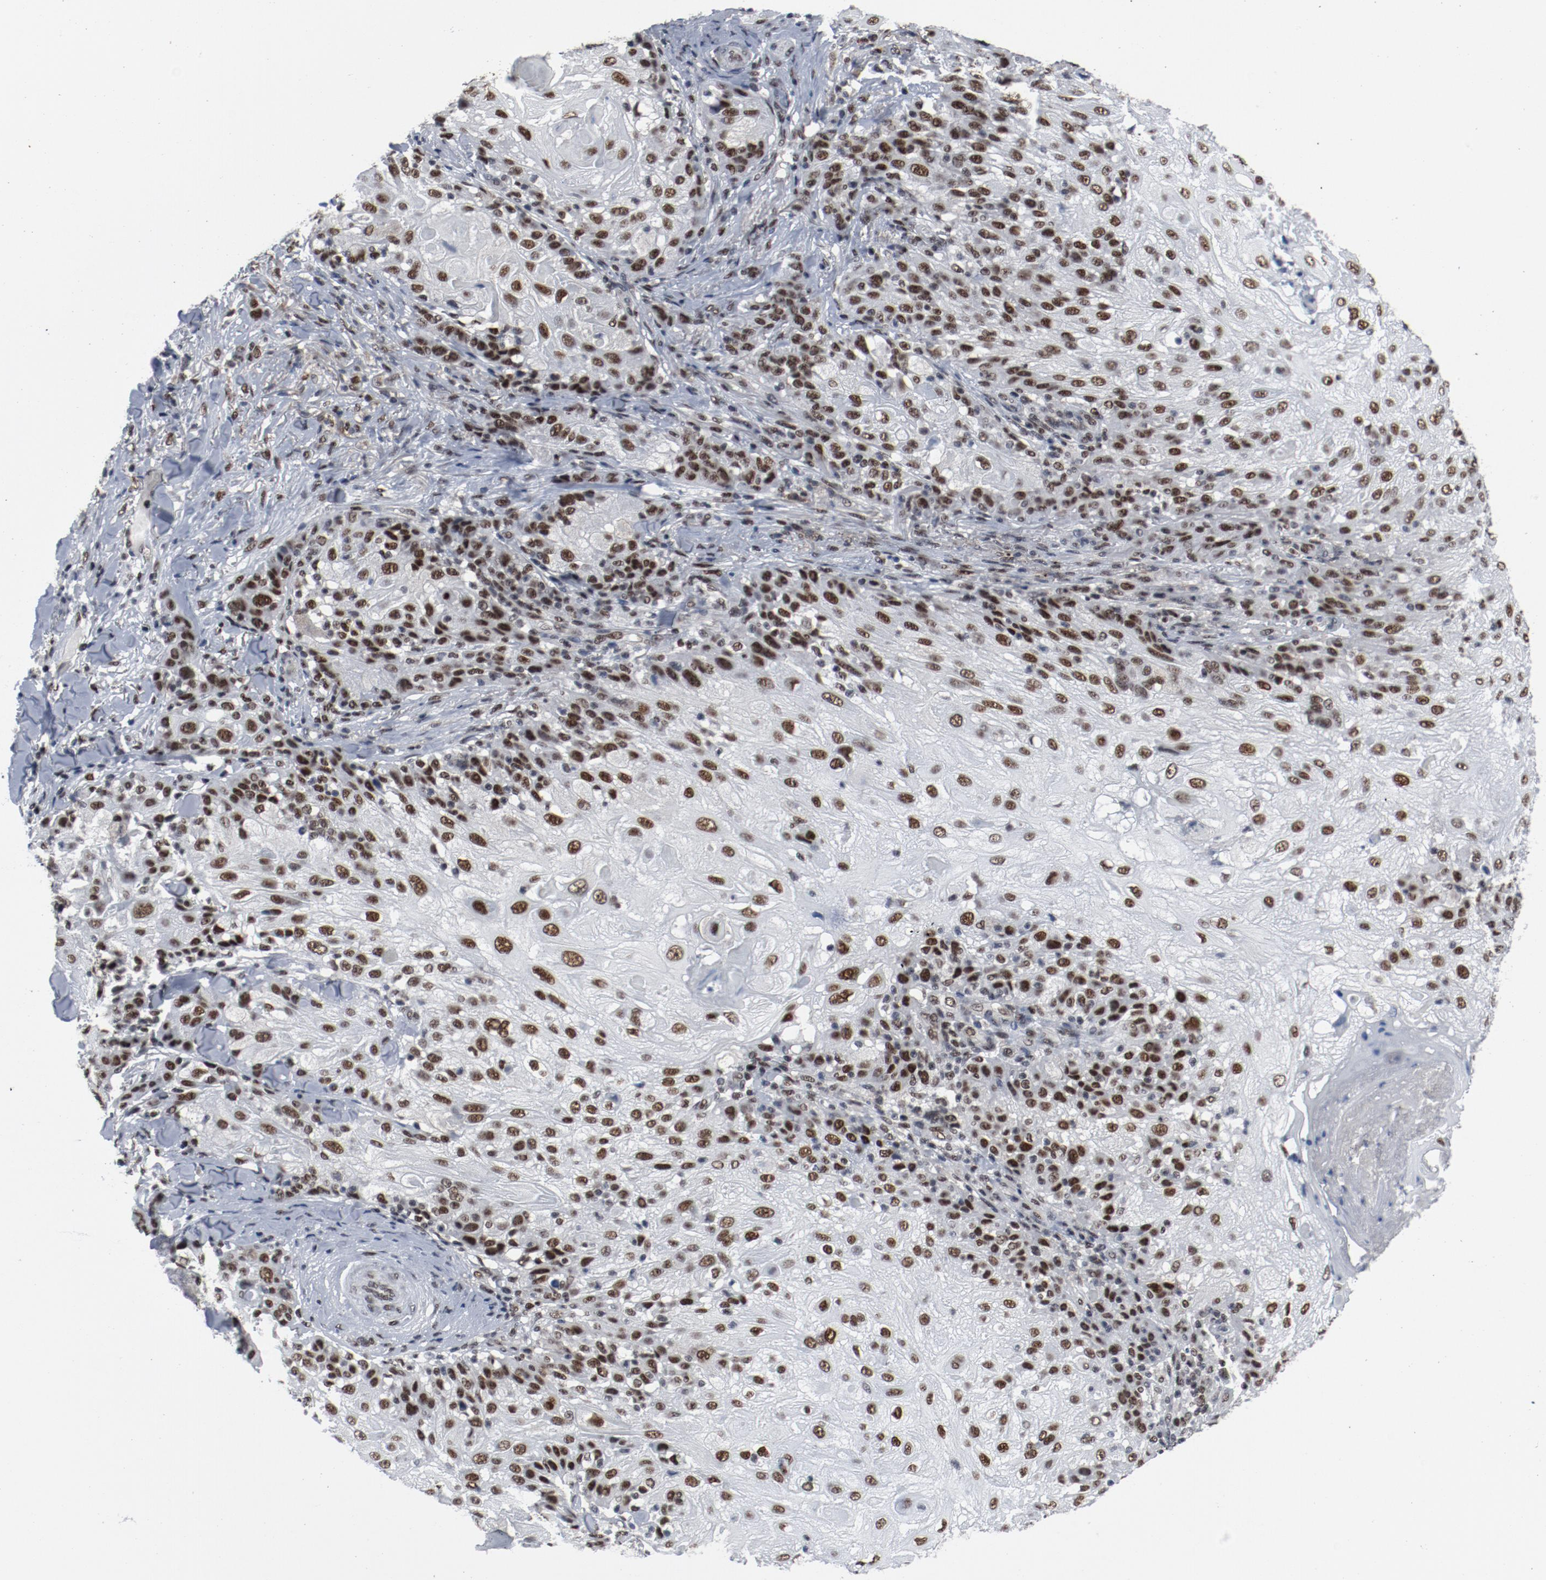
{"staining": {"intensity": "moderate", "quantity": ">75%", "location": "nuclear"}, "tissue": "skin cancer", "cell_type": "Tumor cells", "image_type": "cancer", "snomed": [{"axis": "morphology", "description": "Normal tissue, NOS"}, {"axis": "morphology", "description": "Squamous cell carcinoma, NOS"}, {"axis": "topography", "description": "Skin"}], "caption": "Moderate nuclear positivity for a protein is appreciated in about >75% of tumor cells of skin squamous cell carcinoma using immunohistochemistry.", "gene": "JMJD6", "patient": {"sex": "female", "age": 83}}